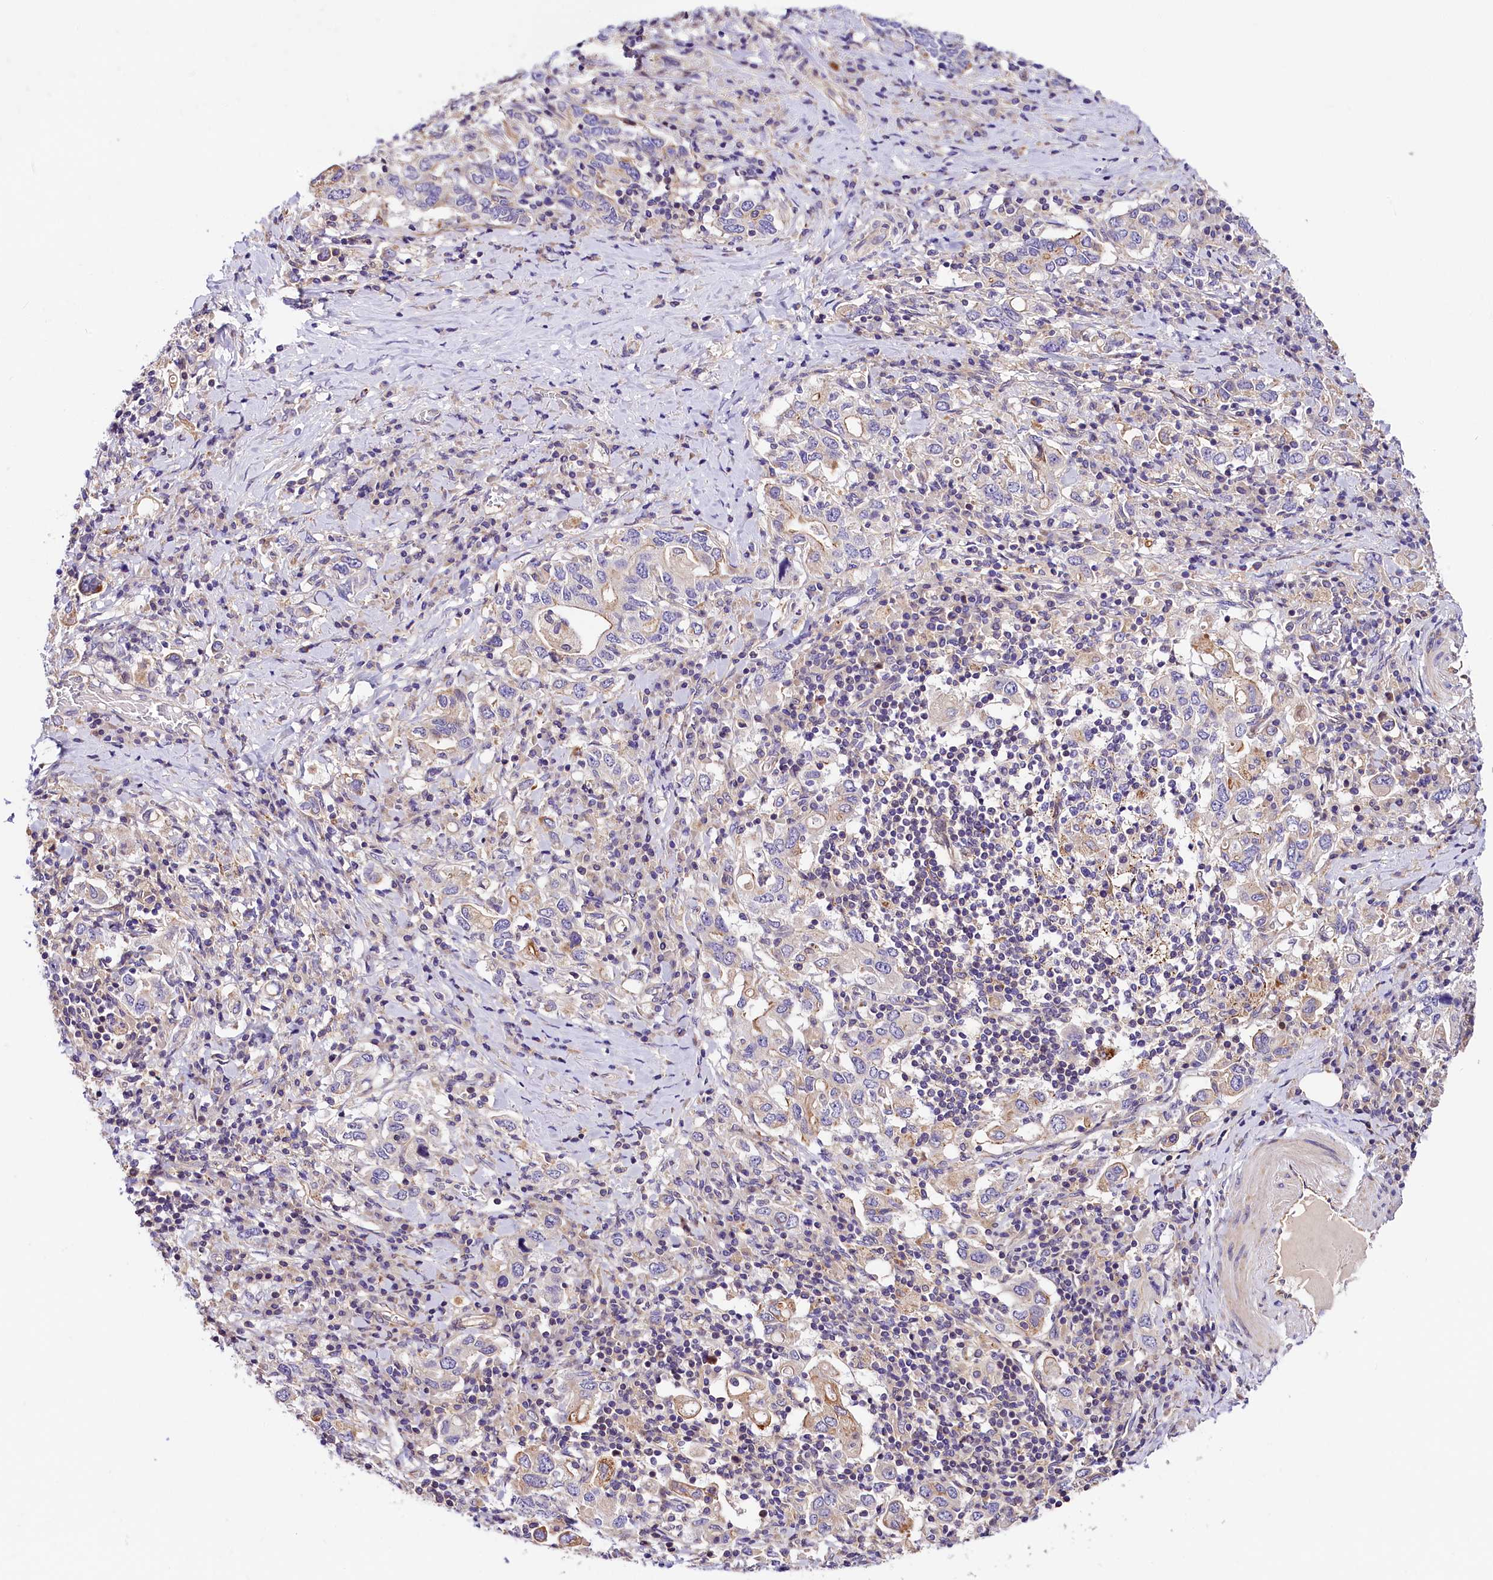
{"staining": {"intensity": "moderate", "quantity": "<25%", "location": "cytoplasmic/membranous"}, "tissue": "stomach cancer", "cell_type": "Tumor cells", "image_type": "cancer", "snomed": [{"axis": "morphology", "description": "Adenocarcinoma, NOS"}, {"axis": "topography", "description": "Stomach, upper"}, {"axis": "topography", "description": "Stomach"}], "caption": "Stomach cancer (adenocarcinoma) stained with a brown dye exhibits moderate cytoplasmic/membranous positive staining in approximately <25% of tumor cells.", "gene": "ARMC6", "patient": {"sex": "male", "age": 62}}